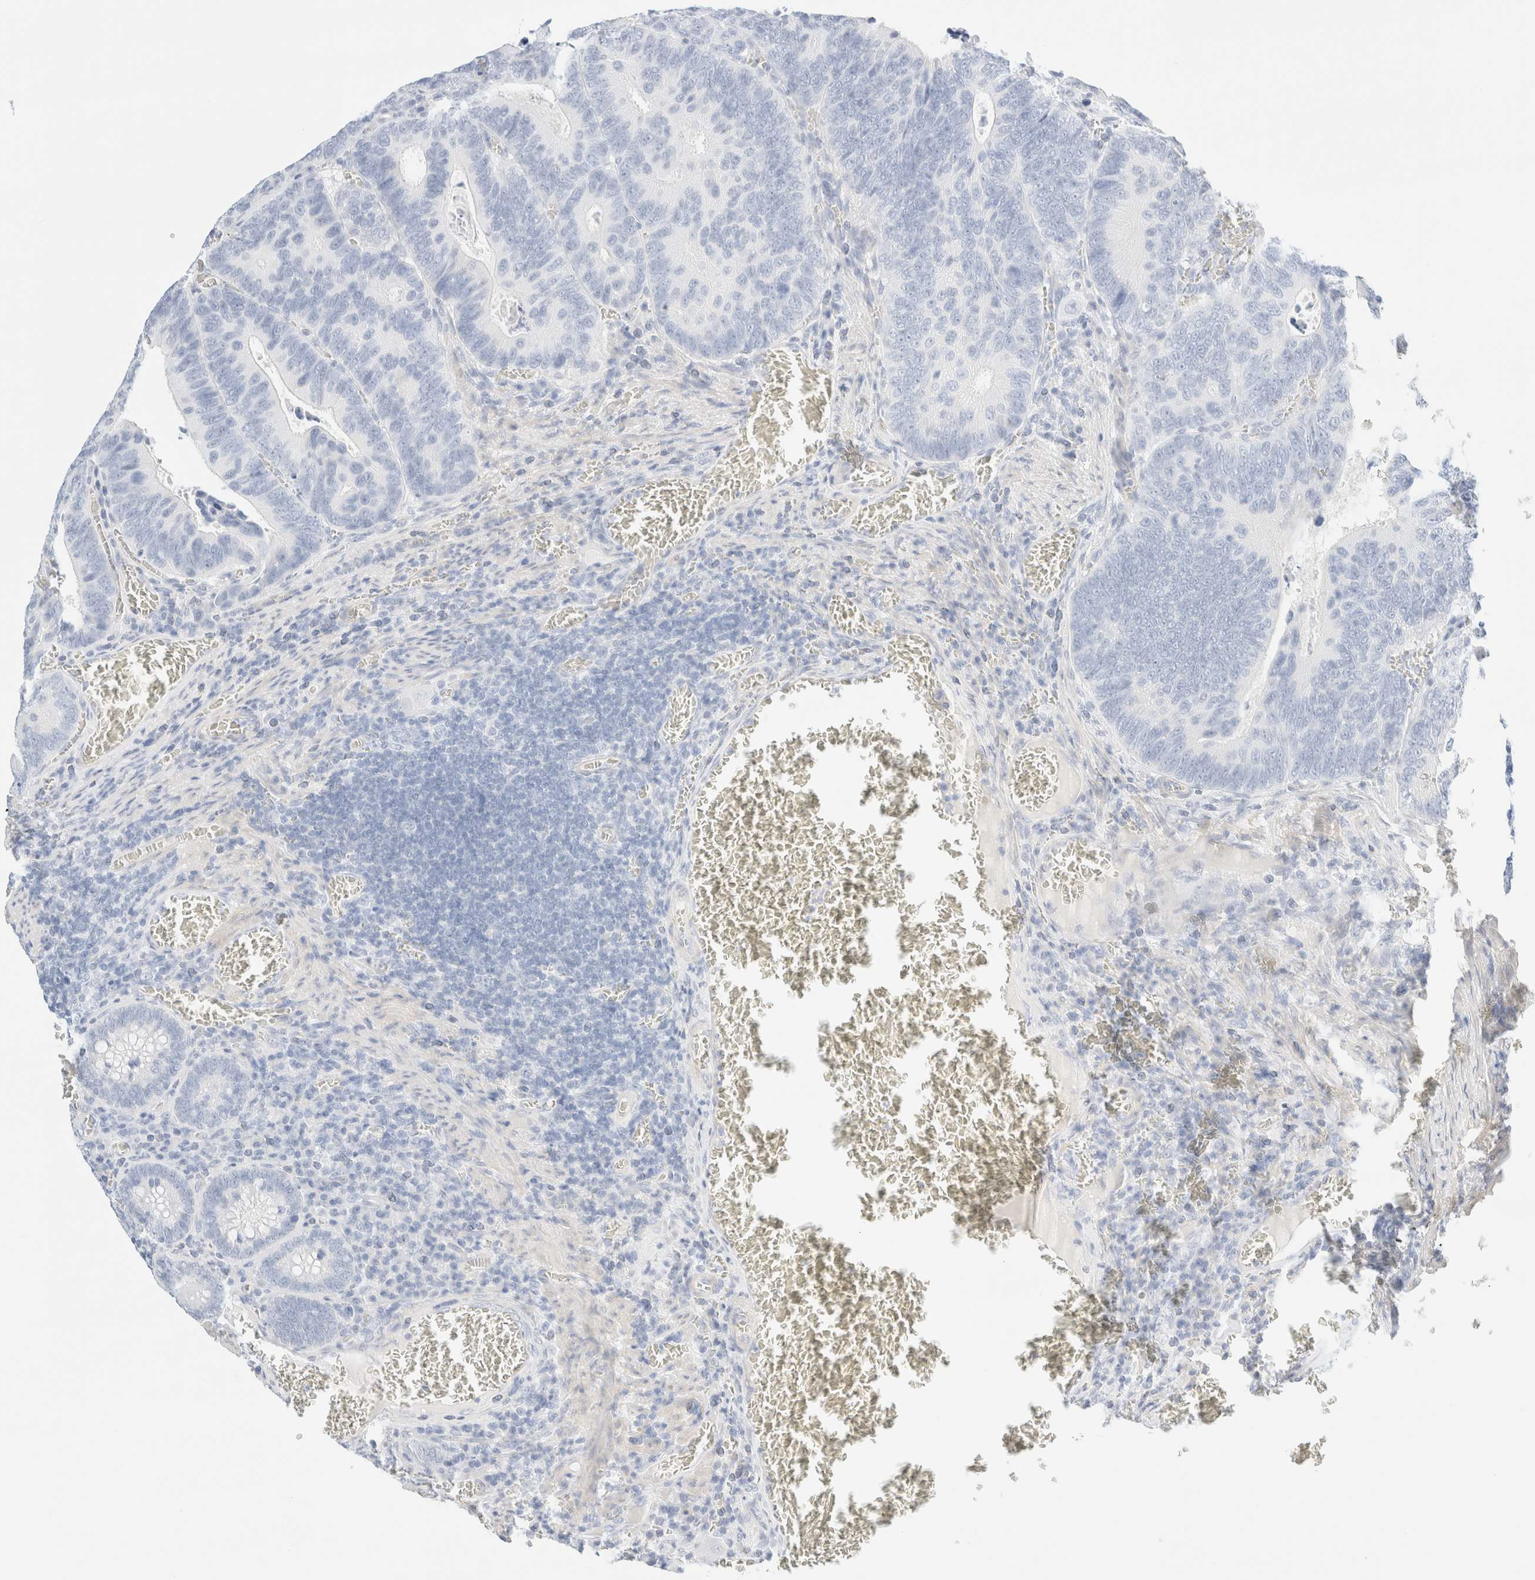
{"staining": {"intensity": "negative", "quantity": "none", "location": "none"}, "tissue": "colorectal cancer", "cell_type": "Tumor cells", "image_type": "cancer", "snomed": [{"axis": "morphology", "description": "Inflammation, NOS"}, {"axis": "morphology", "description": "Adenocarcinoma, NOS"}, {"axis": "topography", "description": "Colon"}], "caption": "A high-resolution histopathology image shows immunohistochemistry (IHC) staining of adenocarcinoma (colorectal), which reveals no significant staining in tumor cells.", "gene": "DPYS", "patient": {"sex": "male", "age": 72}}